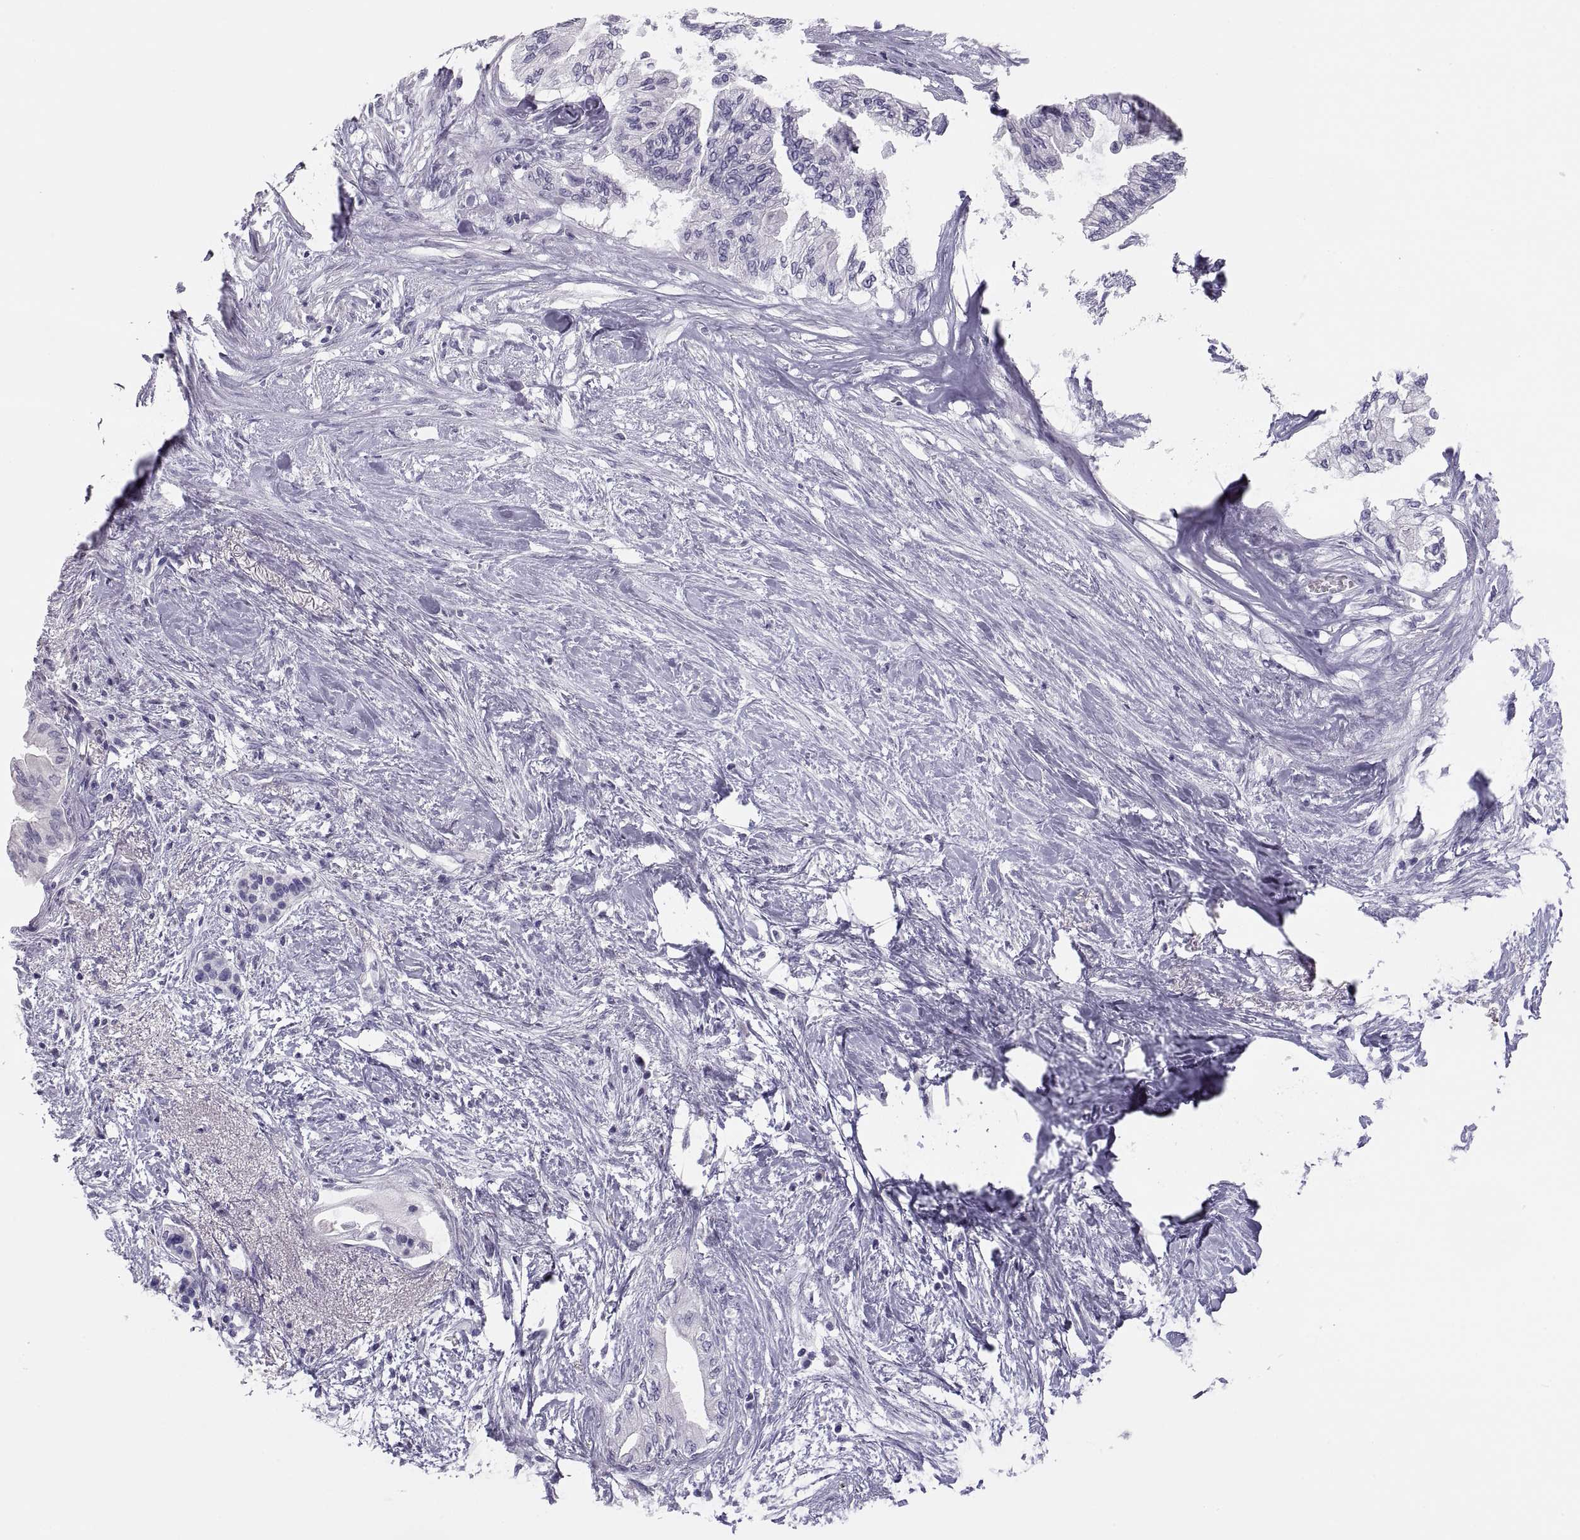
{"staining": {"intensity": "negative", "quantity": "none", "location": "none"}, "tissue": "pancreatic cancer", "cell_type": "Tumor cells", "image_type": "cancer", "snomed": [{"axis": "morphology", "description": "Normal tissue, NOS"}, {"axis": "morphology", "description": "Adenocarcinoma, NOS"}, {"axis": "topography", "description": "Pancreas"}, {"axis": "topography", "description": "Duodenum"}], "caption": "Human adenocarcinoma (pancreatic) stained for a protein using immunohistochemistry reveals no positivity in tumor cells.", "gene": "MAGEB2", "patient": {"sex": "female", "age": 60}}